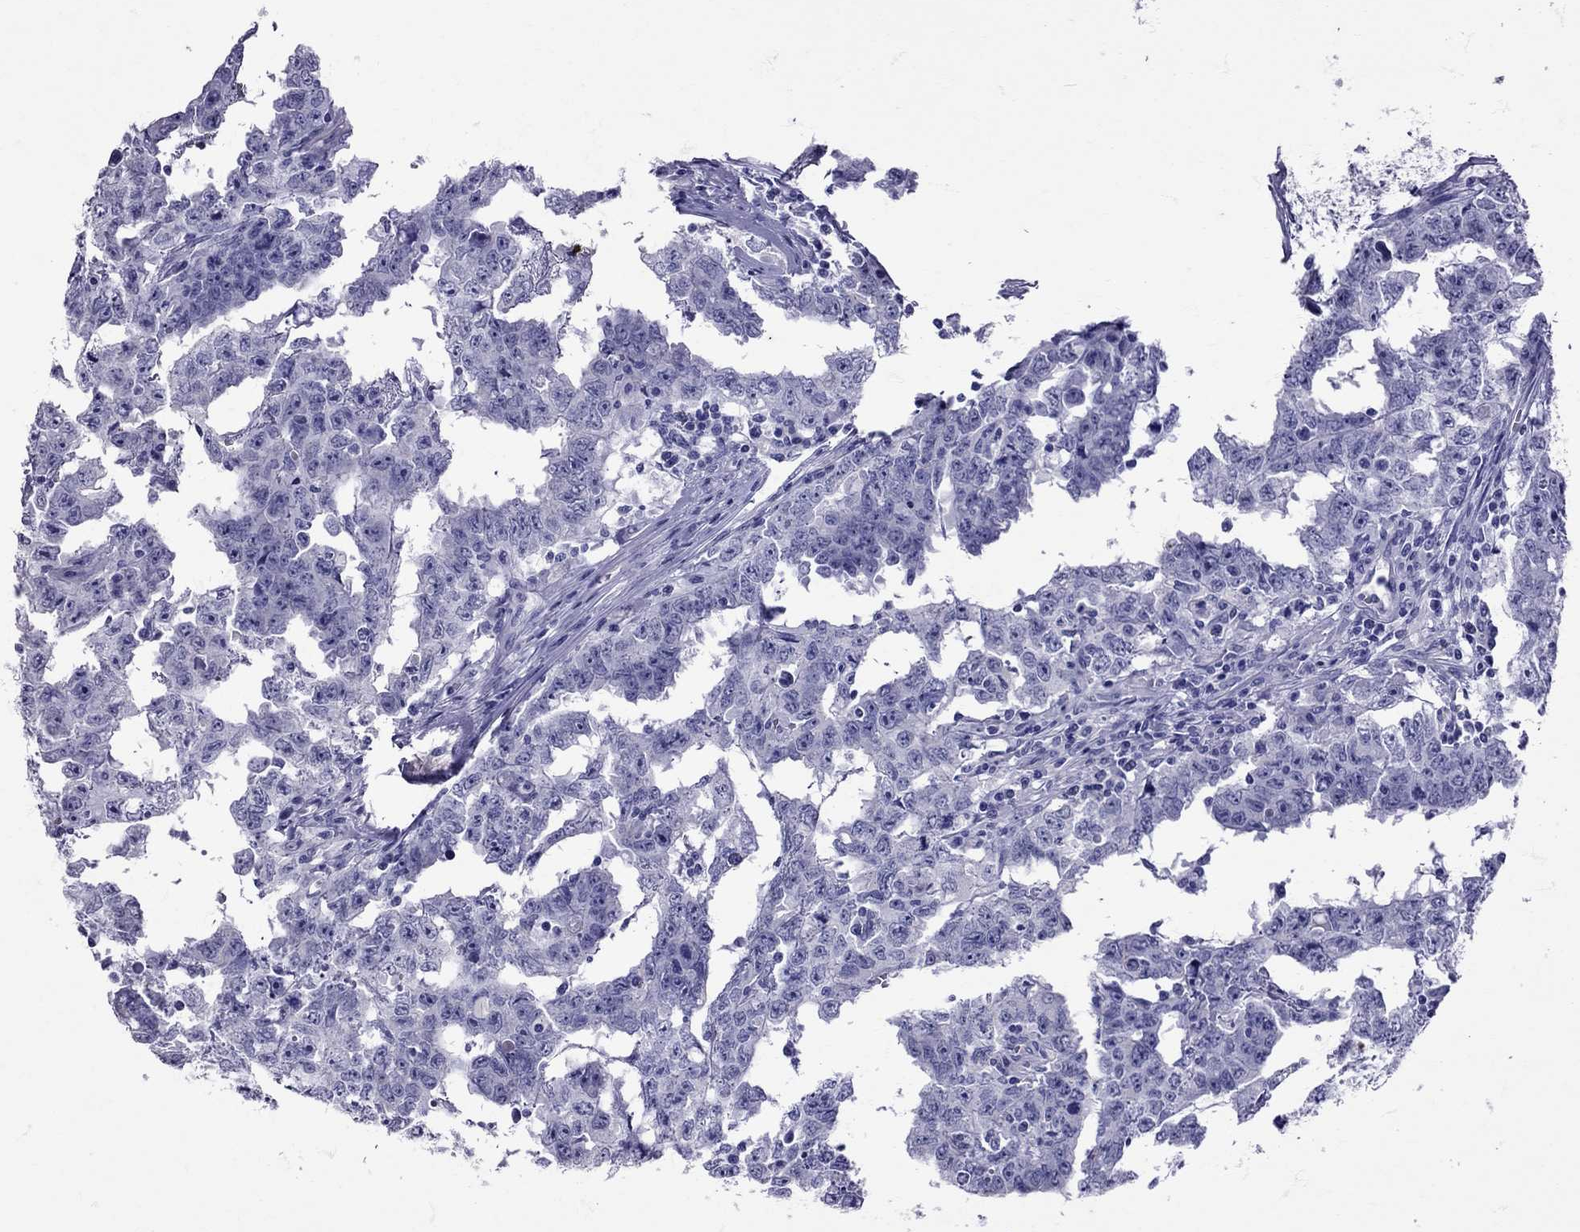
{"staining": {"intensity": "negative", "quantity": "none", "location": "none"}, "tissue": "testis cancer", "cell_type": "Tumor cells", "image_type": "cancer", "snomed": [{"axis": "morphology", "description": "Carcinoma, Embryonal, NOS"}, {"axis": "topography", "description": "Testis"}], "caption": "This is an immunohistochemistry image of human testis embryonal carcinoma. There is no expression in tumor cells.", "gene": "AVP", "patient": {"sex": "male", "age": 22}}